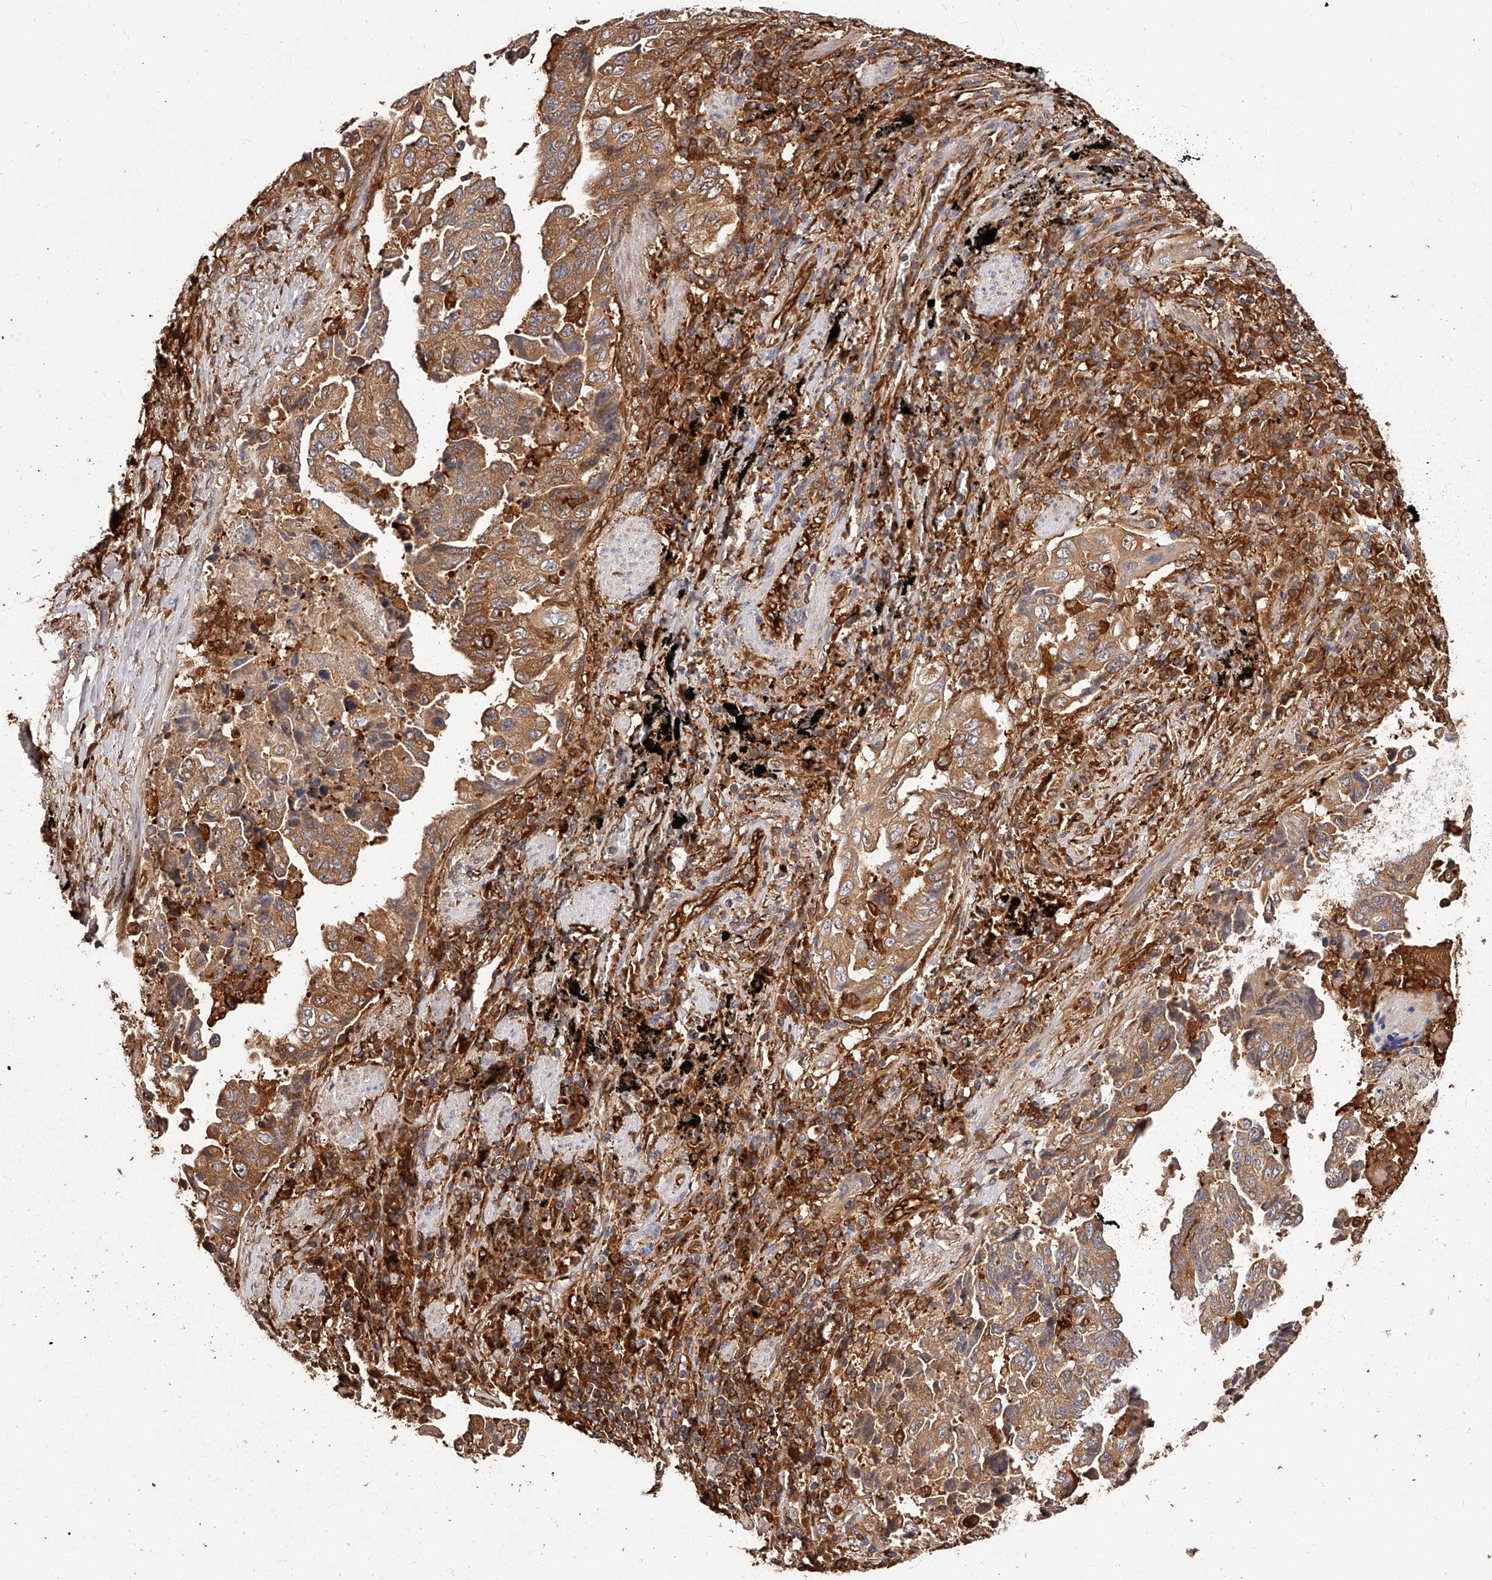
{"staining": {"intensity": "moderate", "quantity": ">75%", "location": "cytoplasmic/membranous"}, "tissue": "lung cancer", "cell_type": "Tumor cells", "image_type": "cancer", "snomed": [{"axis": "morphology", "description": "Adenocarcinoma, NOS"}, {"axis": "topography", "description": "Lung"}], "caption": "Protein staining displays moderate cytoplasmic/membranous positivity in approximately >75% of tumor cells in lung cancer (adenocarcinoma).", "gene": "LAP3", "patient": {"sex": "female", "age": 51}}